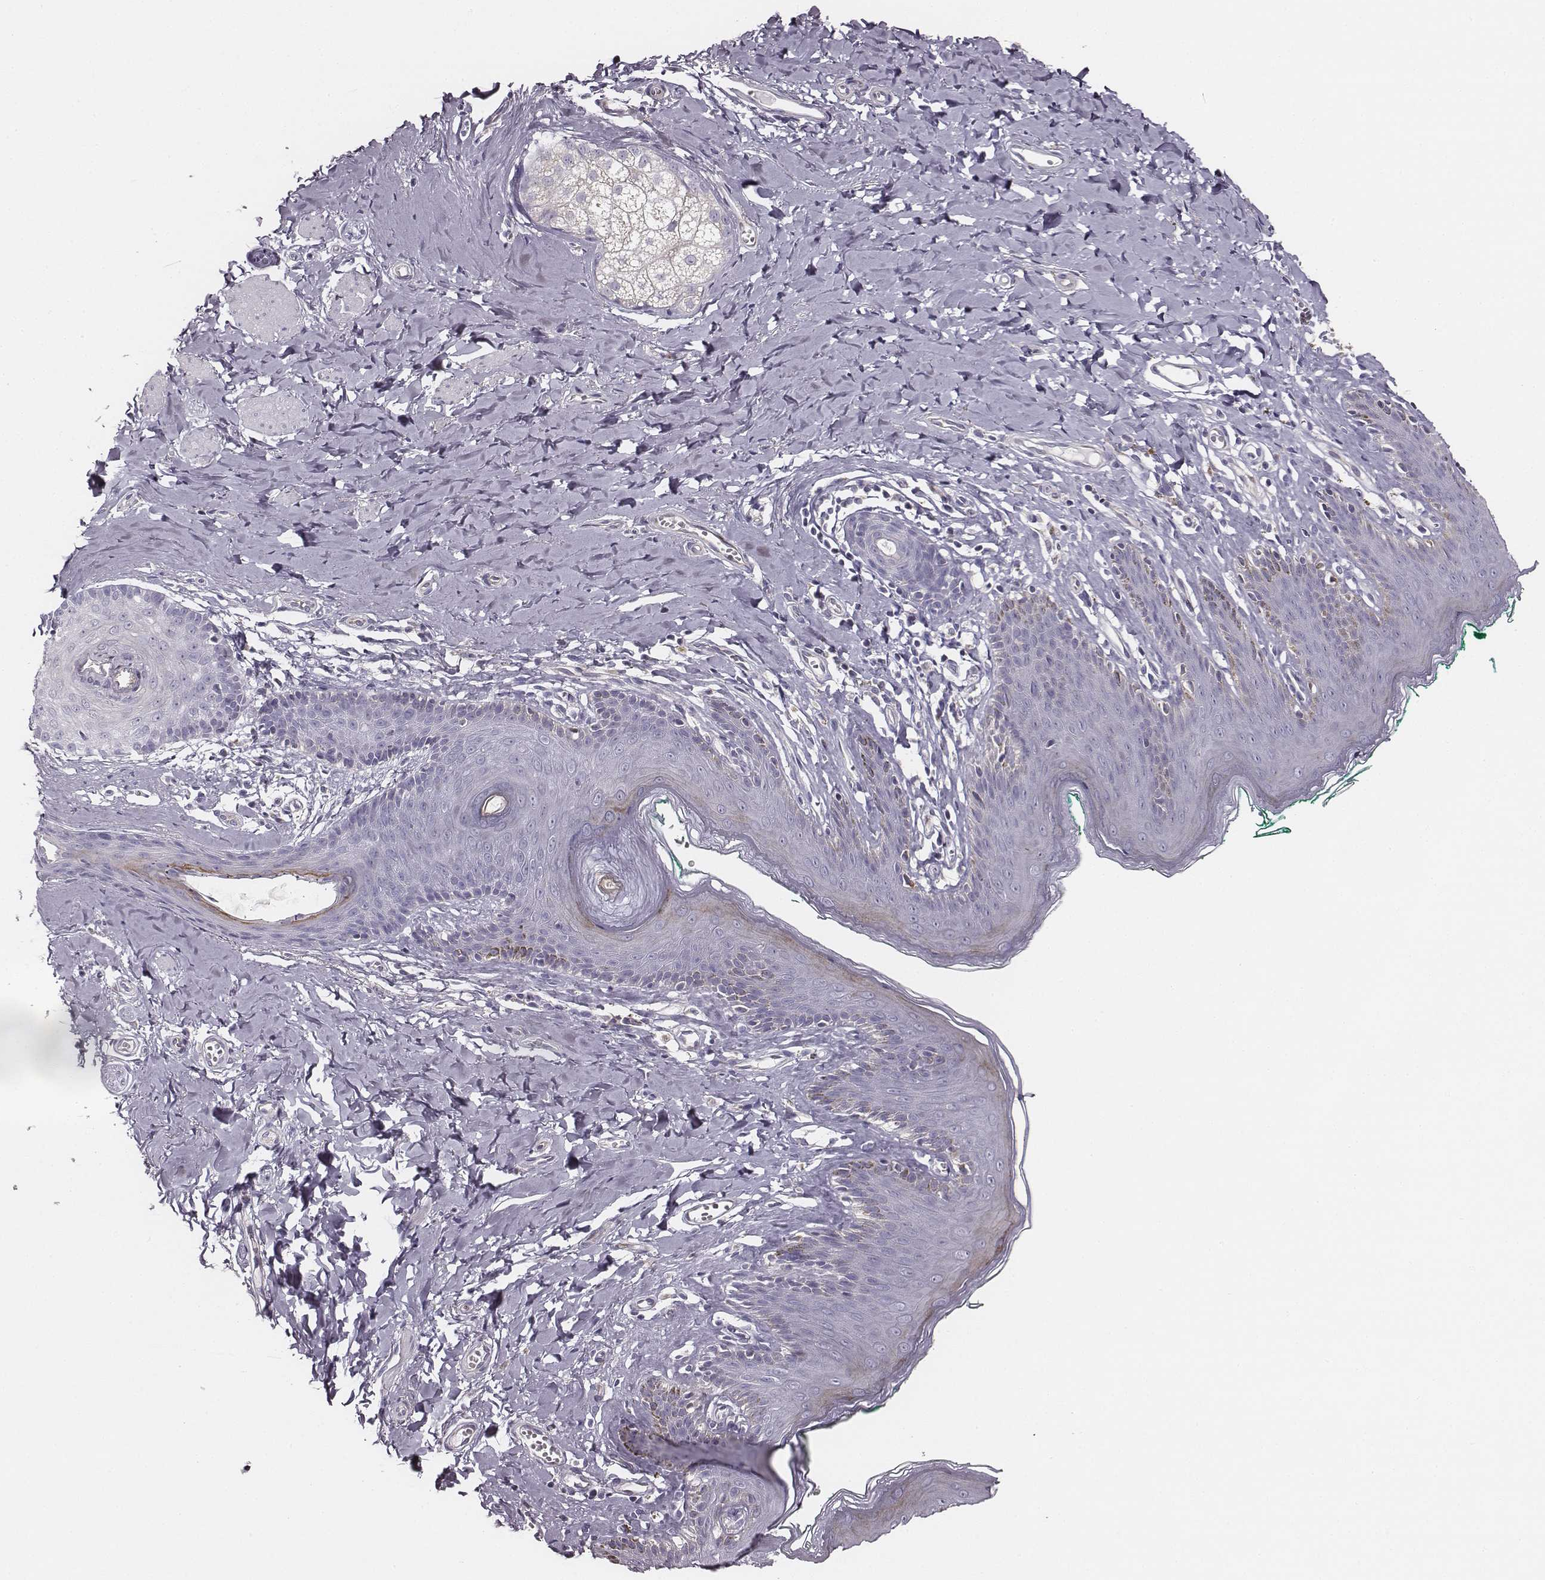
{"staining": {"intensity": "negative", "quantity": "none", "location": "none"}, "tissue": "skin", "cell_type": "Epidermal cells", "image_type": "normal", "snomed": [{"axis": "morphology", "description": "Normal tissue, NOS"}, {"axis": "topography", "description": "Vulva"}], "caption": "The photomicrograph shows no significant expression in epidermal cells of skin. Brightfield microscopy of immunohistochemistry (IHC) stained with DAB (brown) and hematoxylin (blue), captured at high magnification.", "gene": "UBL4B", "patient": {"sex": "female", "age": 66}}